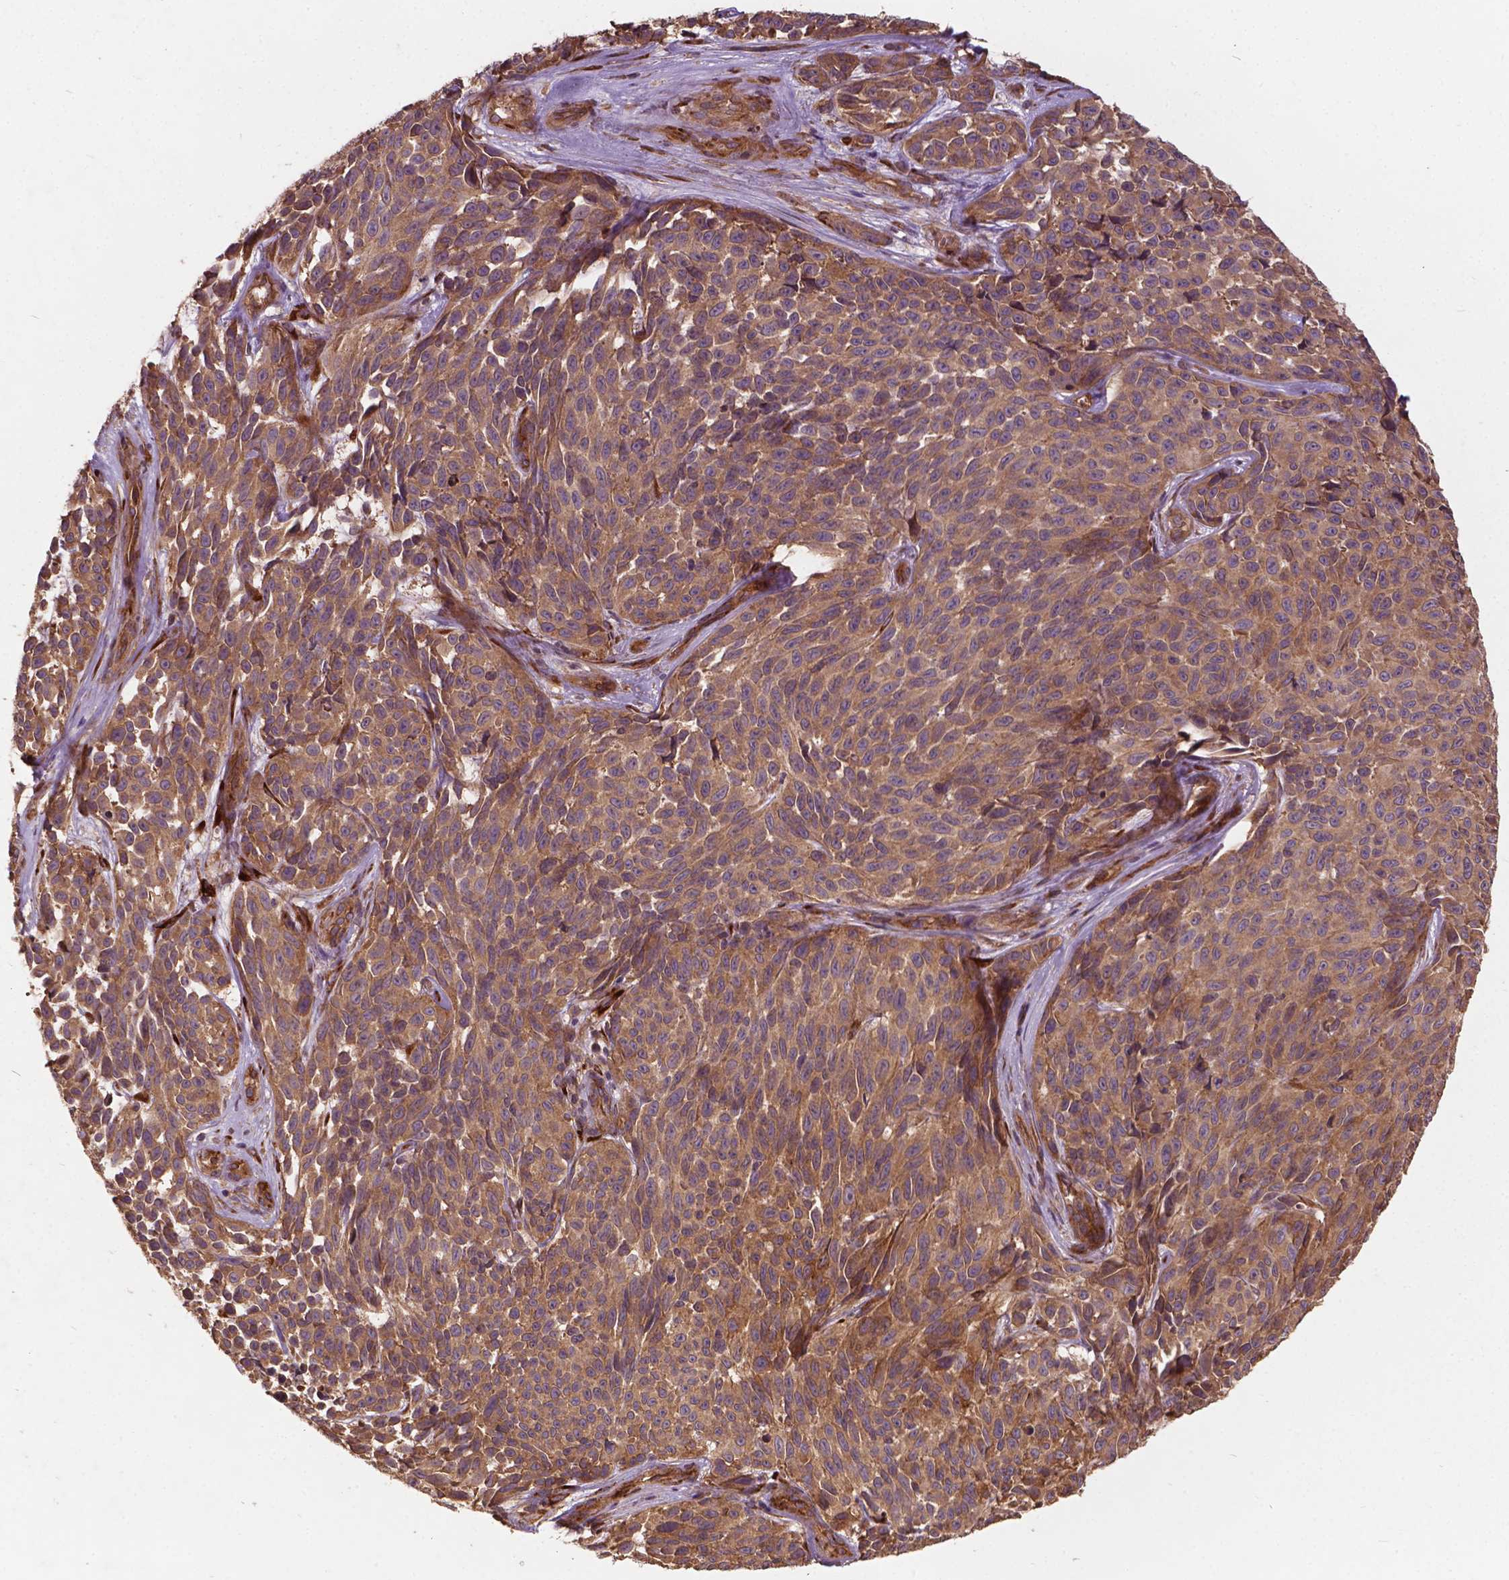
{"staining": {"intensity": "moderate", "quantity": ">75%", "location": "cytoplasmic/membranous"}, "tissue": "melanoma", "cell_type": "Tumor cells", "image_type": "cancer", "snomed": [{"axis": "morphology", "description": "Malignant melanoma, NOS"}, {"axis": "topography", "description": "Skin"}], "caption": "Melanoma stained for a protein (brown) demonstrates moderate cytoplasmic/membranous positive expression in about >75% of tumor cells.", "gene": "UBXN2A", "patient": {"sex": "female", "age": 88}}